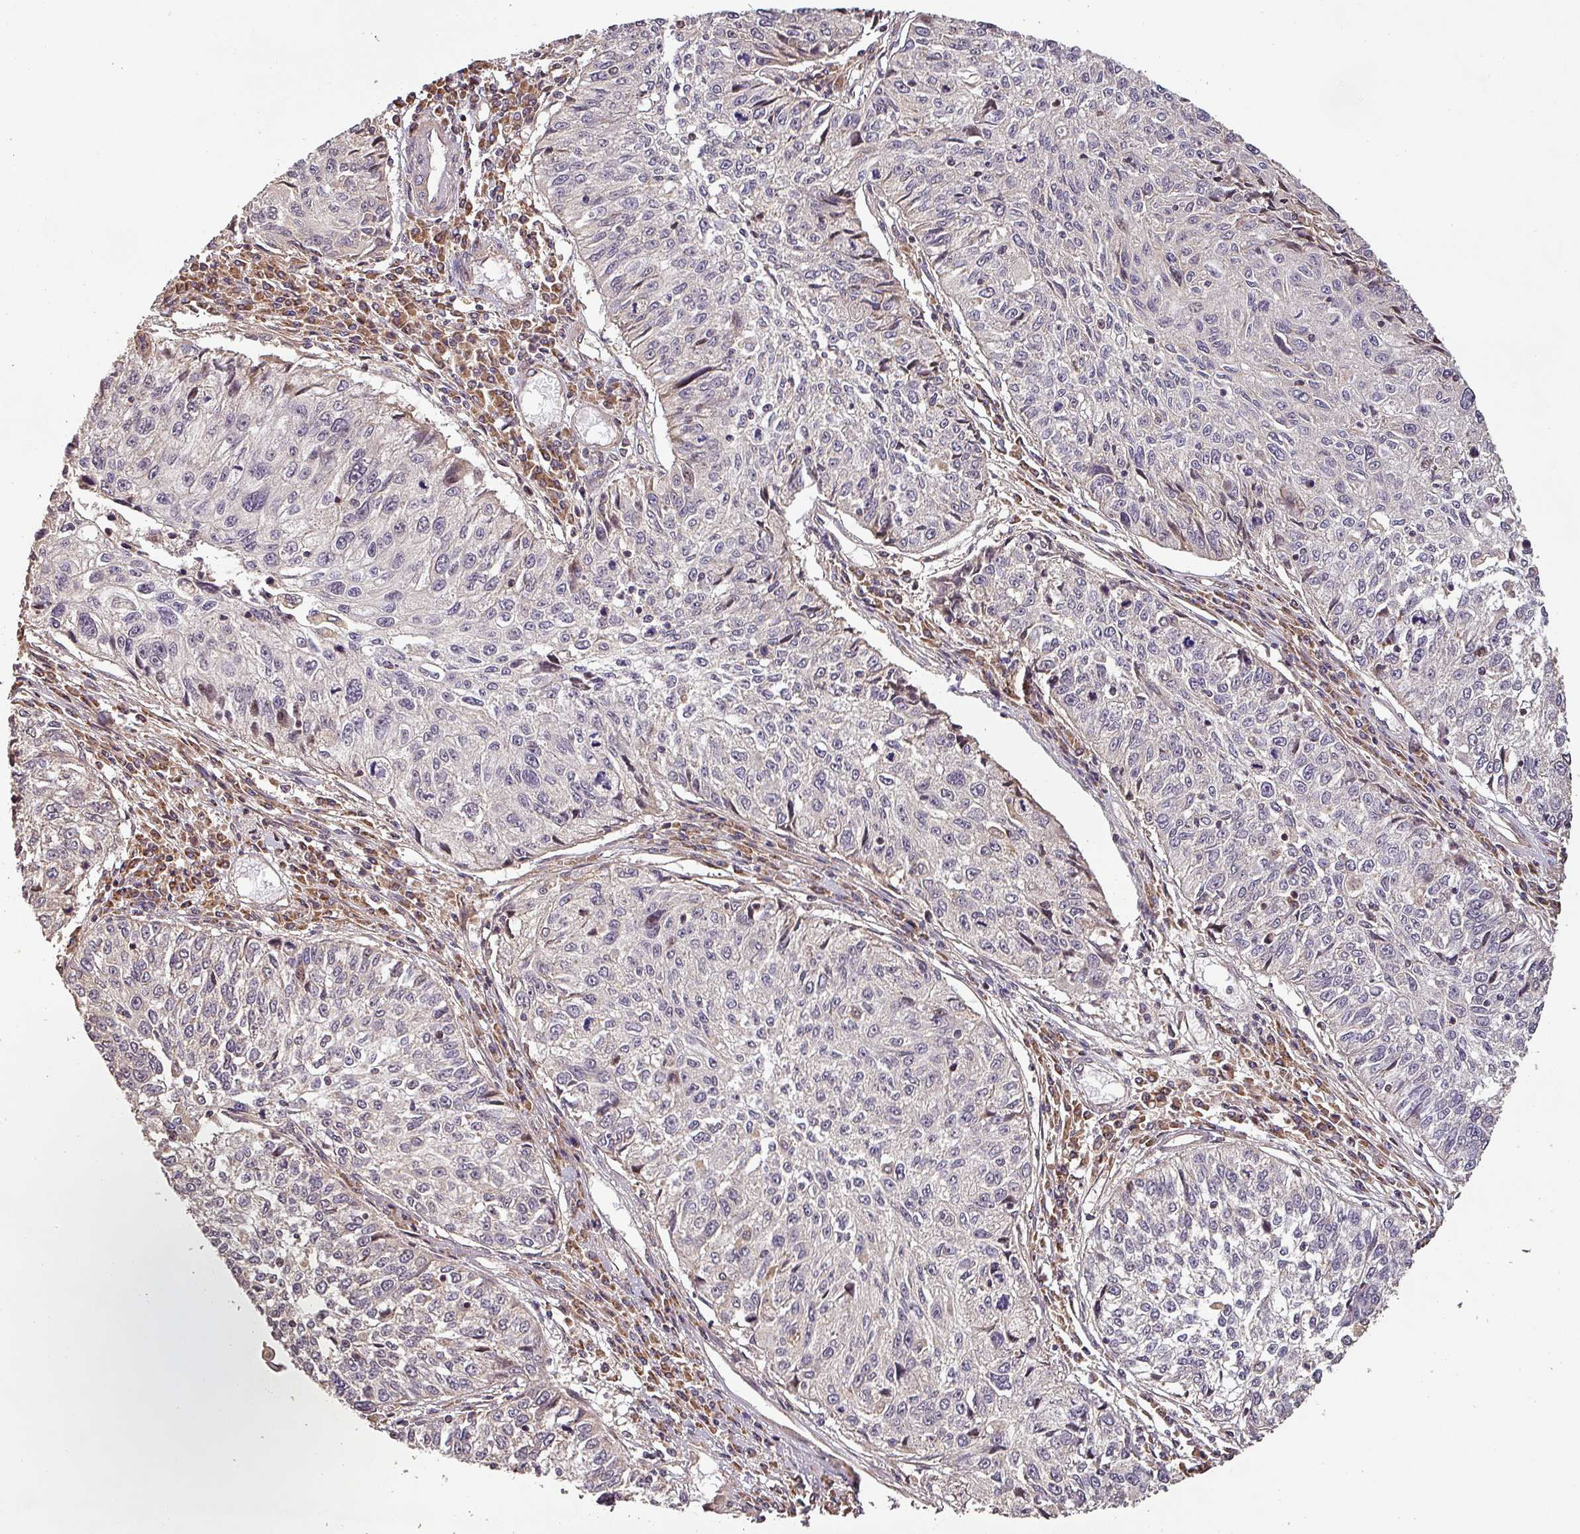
{"staining": {"intensity": "negative", "quantity": "none", "location": "none"}, "tissue": "cervical cancer", "cell_type": "Tumor cells", "image_type": "cancer", "snomed": [{"axis": "morphology", "description": "Squamous cell carcinoma, NOS"}, {"axis": "topography", "description": "Cervix"}], "caption": "Immunohistochemistry (IHC) micrograph of cervical cancer stained for a protein (brown), which displays no expression in tumor cells. Nuclei are stained in blue.", "gene": "BPIFB3", "patient": {"sex": "female", "age": 57}}